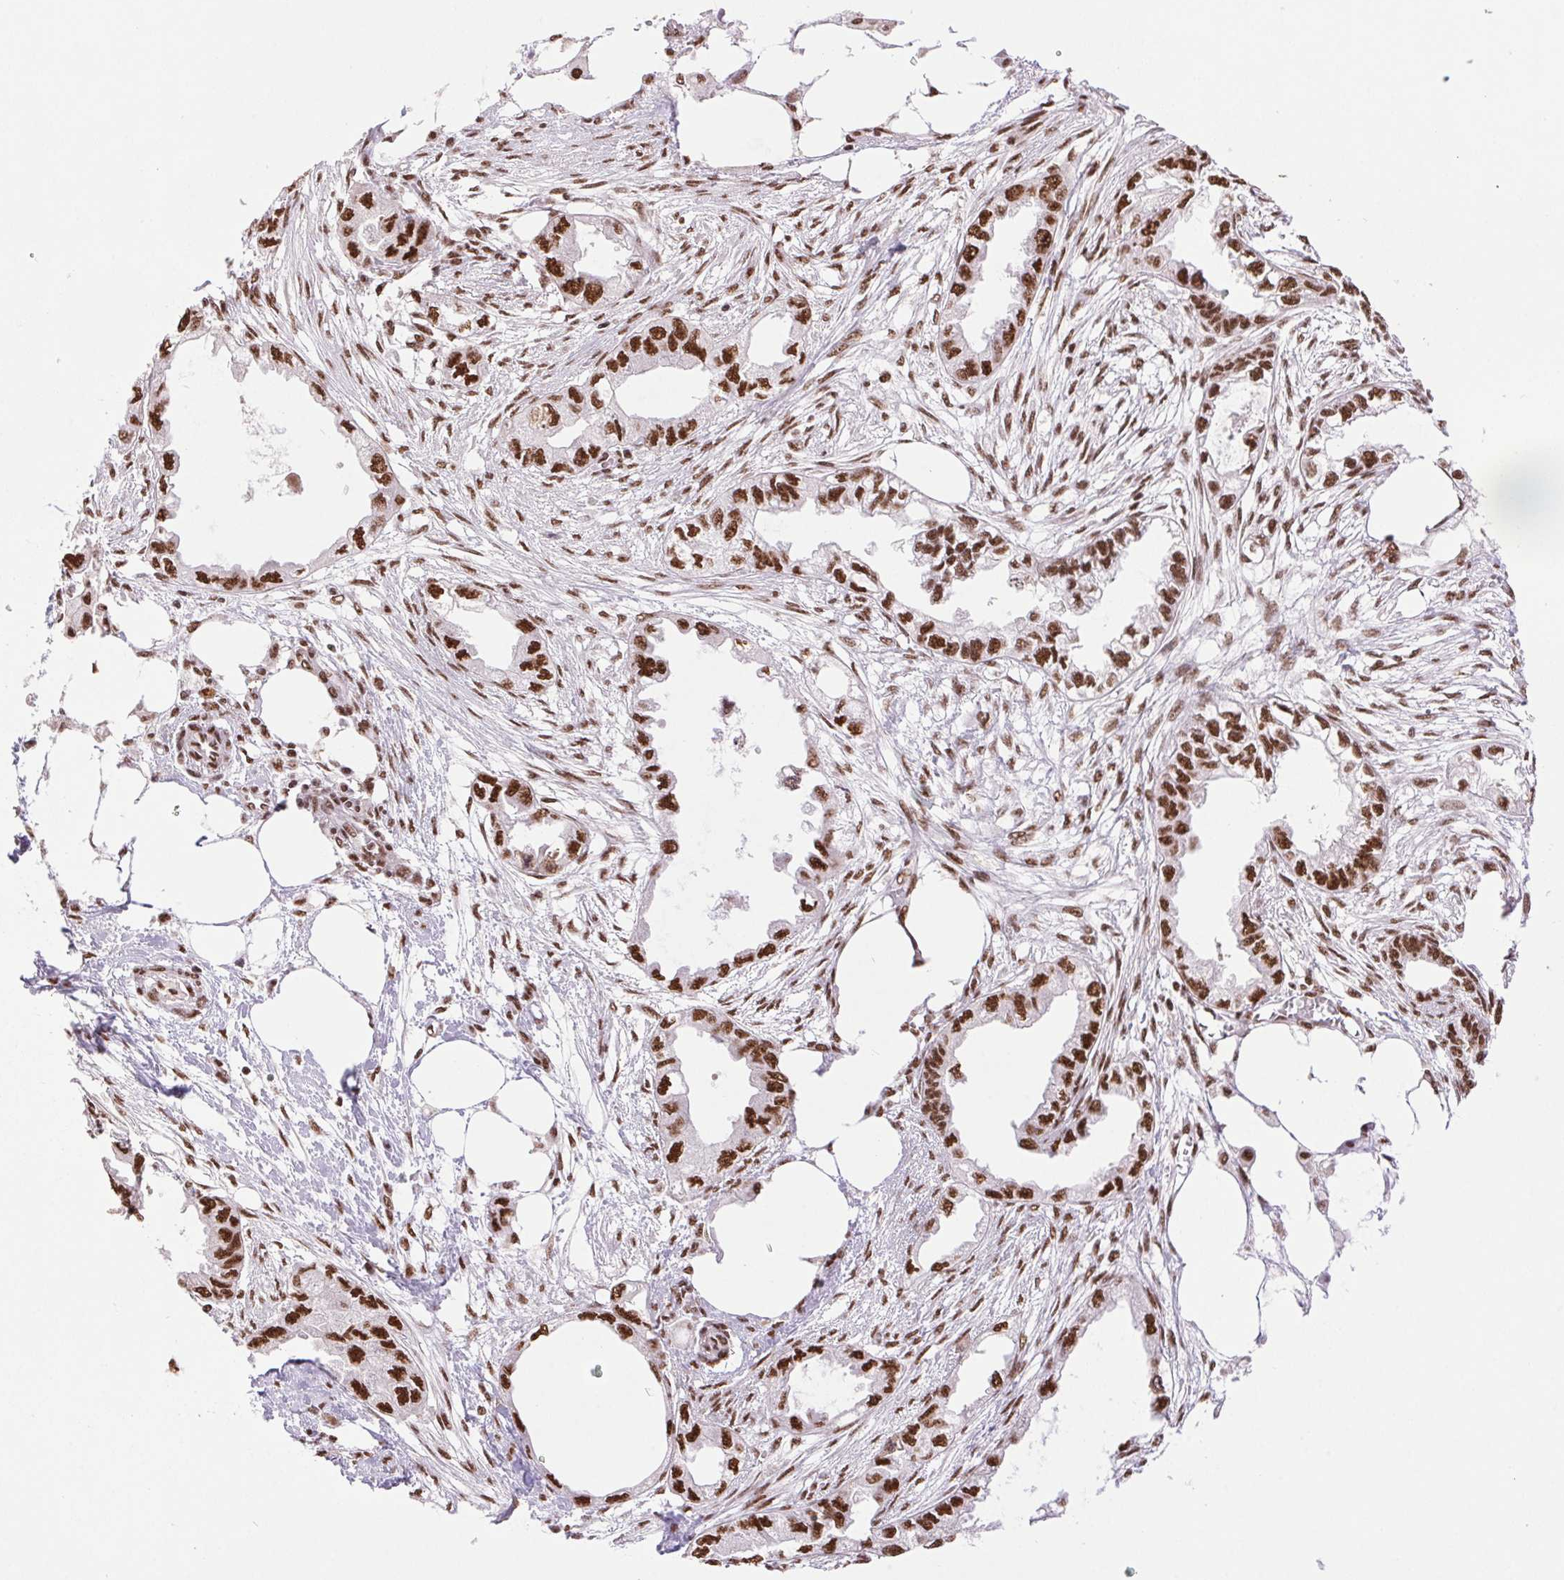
{"staining": {"intensity": "strong", "quantity": ">75%", "location": "nuclear"}, "tissue": "endometrial cancer", "cell_type": "Tumor cells", "image_type": "cancer", "snomed": [{"axis": "morphology", "description": "Adenocarcinoma, NOS"}, {"axis": "morphology", "description": "Adenocarcinoma, metastatic, NOS"}, {"axis": "topography", "description": "Adipose tissue"}, {"axis": "topography", "description": "Endometrium"}], "caption": "Immunohistochemistry image of human endometrial adenocarcinoma stained for a protein (brown), which exhibits high levels of strong nuclear positivity in about >75% of tumor cells.", "gene": "ZNF207", "patient": {"sex": "female", "age": 67}}